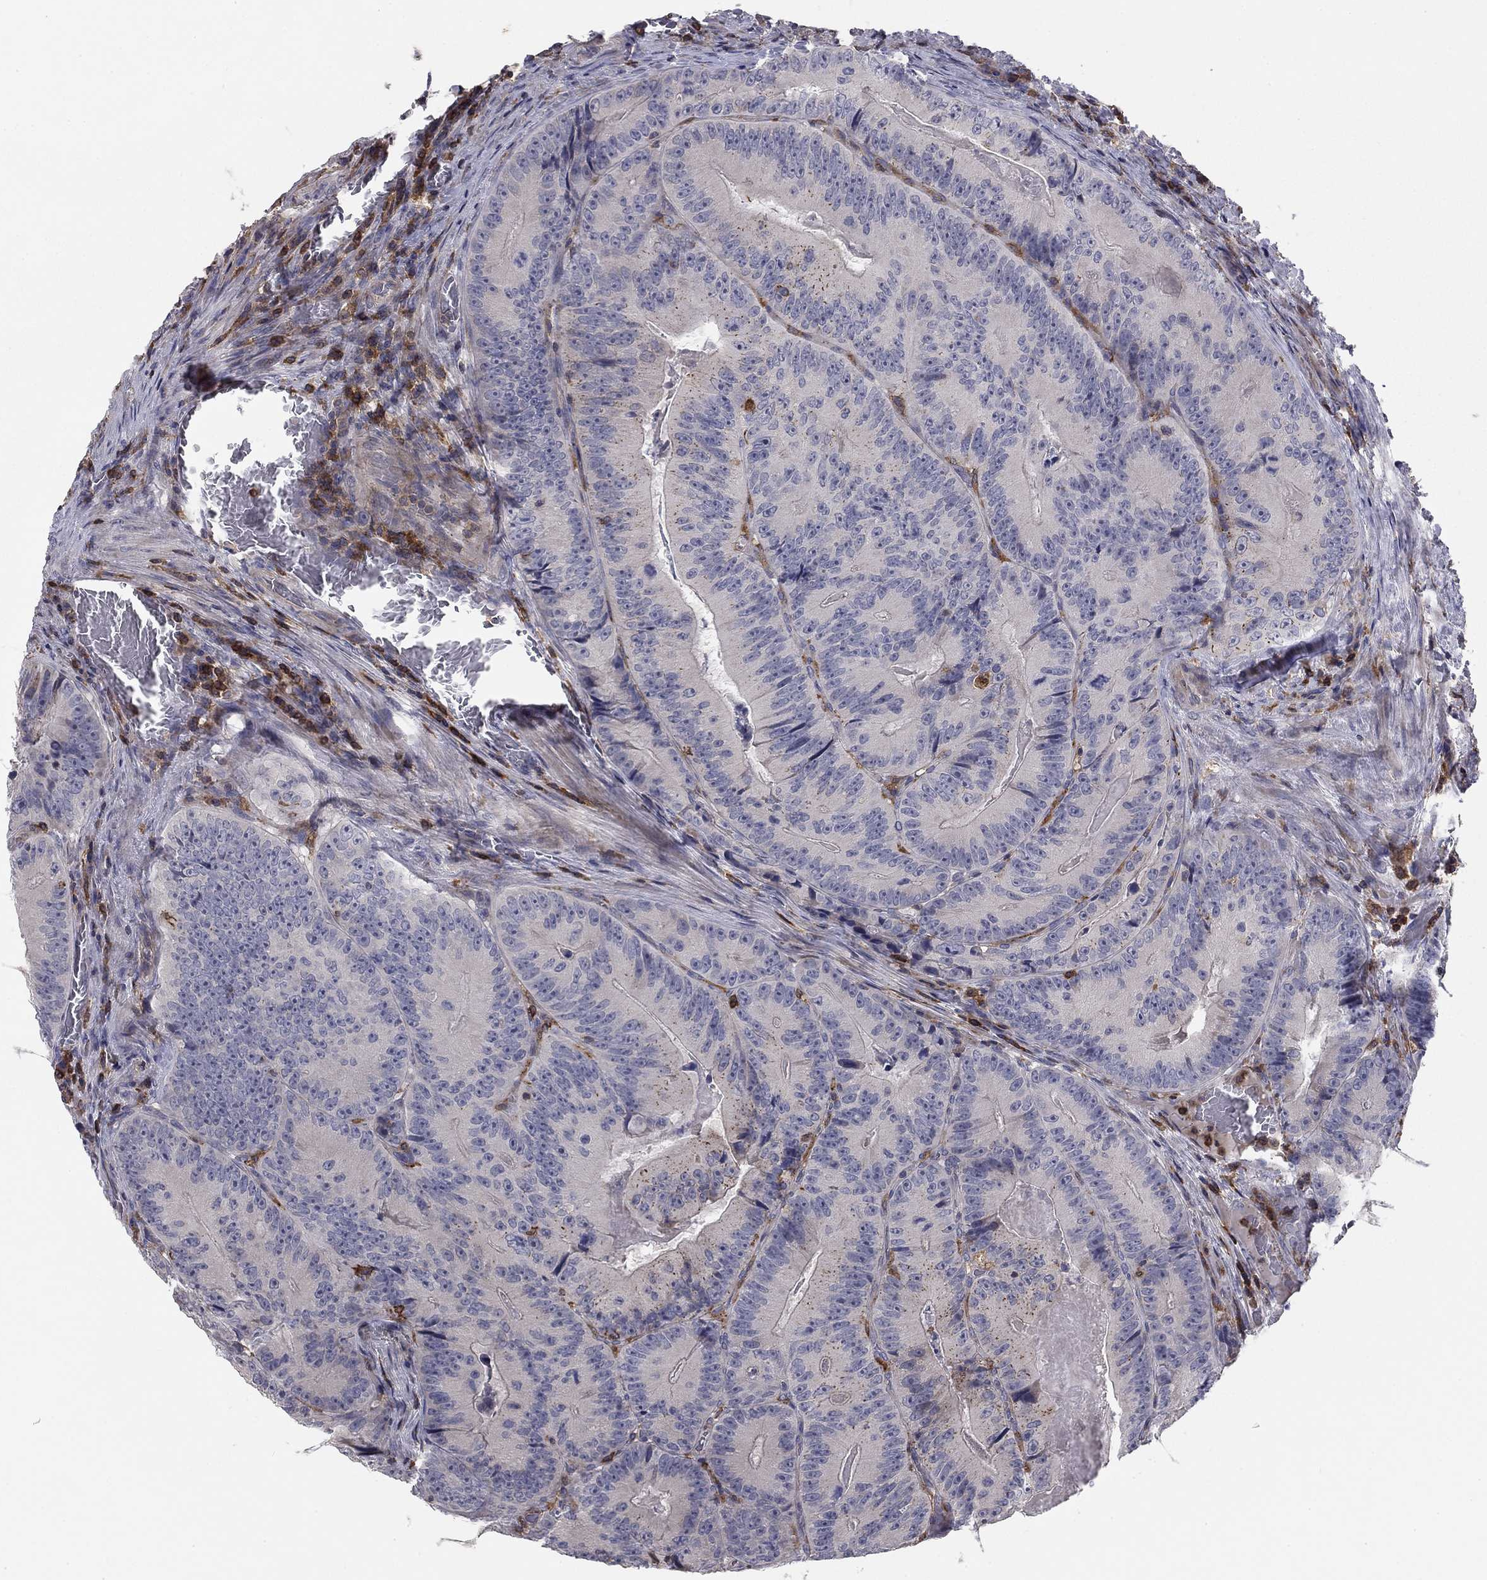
{"staining": {"intensity": "negative", "quantity": "none", "location": "none"}, "tissue": "colorectal cancer", "cell_type": "Tumor cells", "image_type": "cancer", "snomed": [{"axis": "morphology", "description": "Adenocarcinoma, NOS"}, {"axis": "topography", "description": "Colon"}], "caption": "An IHC histopathology image of colorectal cancer (adenocarcinoma) is shown. There is no staining in tumor cells of colorectal cancer (adenocarcinoma).", "gene": "PLCB2", "patient": {"sex": "female", "age": 86}}